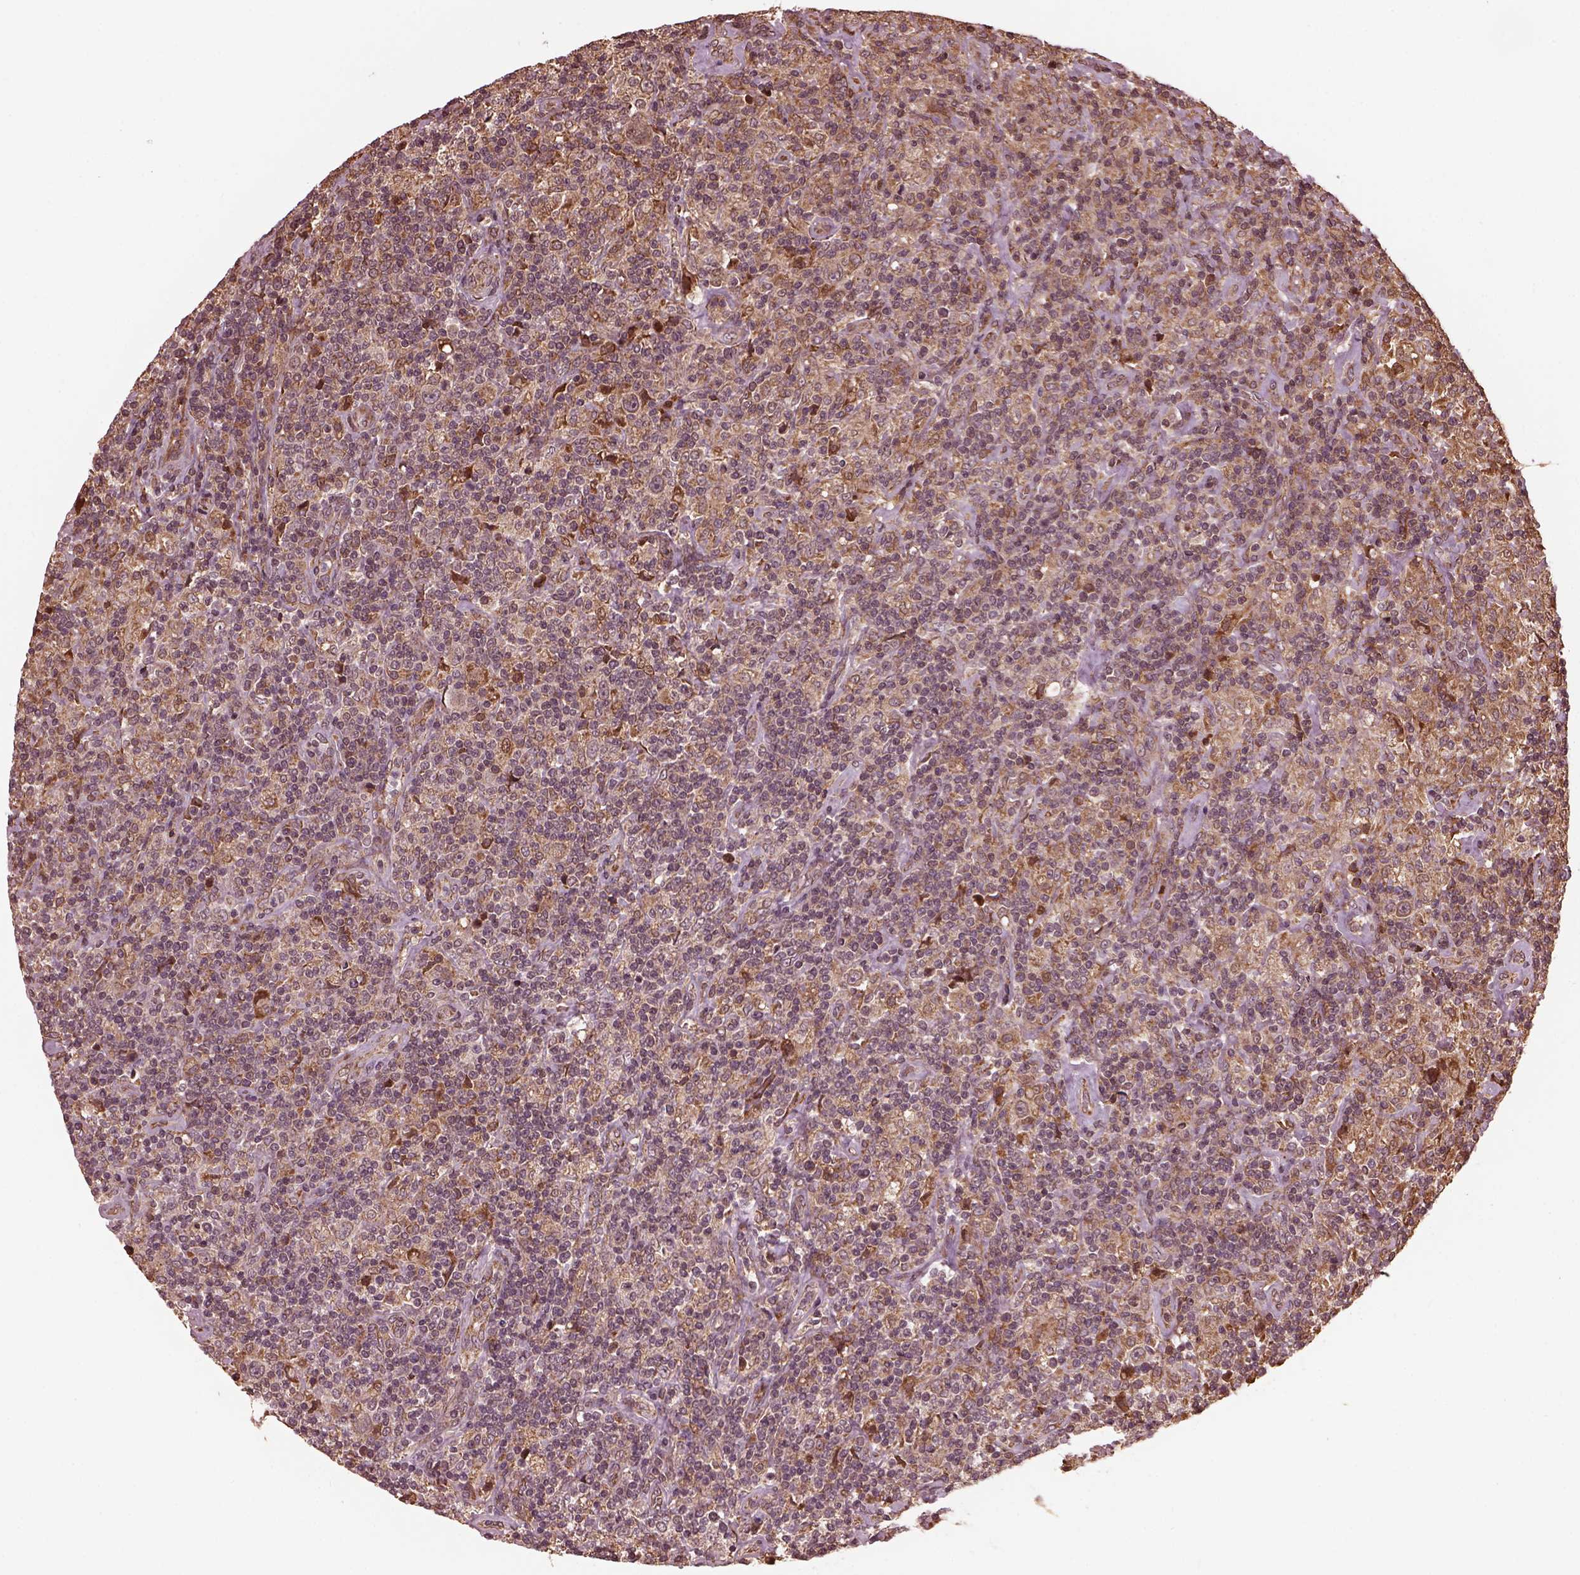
{"staining": {"intensity": "moderate", "quantity": ">75%", "location": "cytoplasmic/membranous"}, "tissue": "lymphoma", "cell_type": "Tumor cells", "image_type": "cancer", "snomed": [{"axis": "morphology", "description": "Hodgkin's disease, NOS"}, {"axis": "topography", "description": "Lymph node"}], "caption": "Protein staining reveals moderate cytoplasmic/membranous staining in approximately >75% of tumor cells in Hodgkin's disease.", "gene": "ZNF292", "patient": {"sex": "male", "age": 70}}